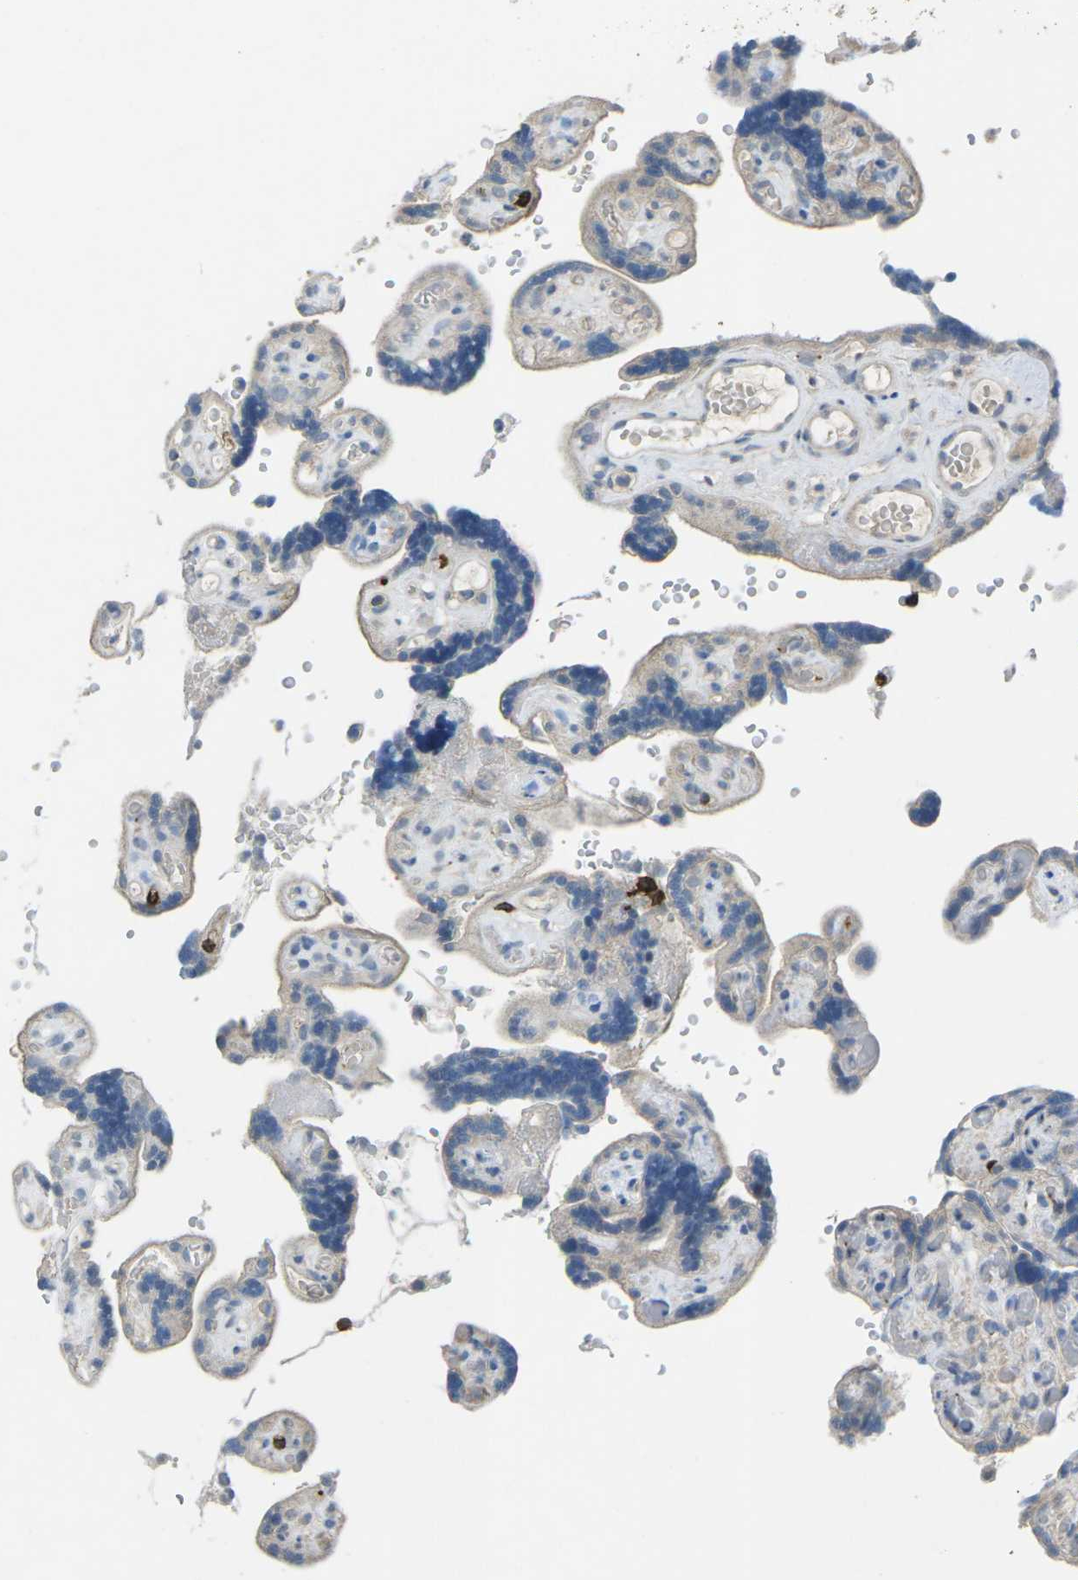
{"staining": {"intensity": "weak", "quantity": ">75%", "location": "cytoplasmic/membranous"}, "tissue": "placenta", "cell_type": "Decidual cells", "image_type": "normal", "snomed": [{"axis": "morphology", "description": "Normal tissue, NOS"}, {"axis": "topography", "description": "Placenta"}], "caption": "Immunohistochemistry (DAB (3,3'-diaminobenzidine)) staining of normal human placenta demonstrates weak cytoplasmic/membranous protein expression in approximately >75% of decidual cells.", "gene": "CD19", "patient": {"sex": "female", "age": 30}}